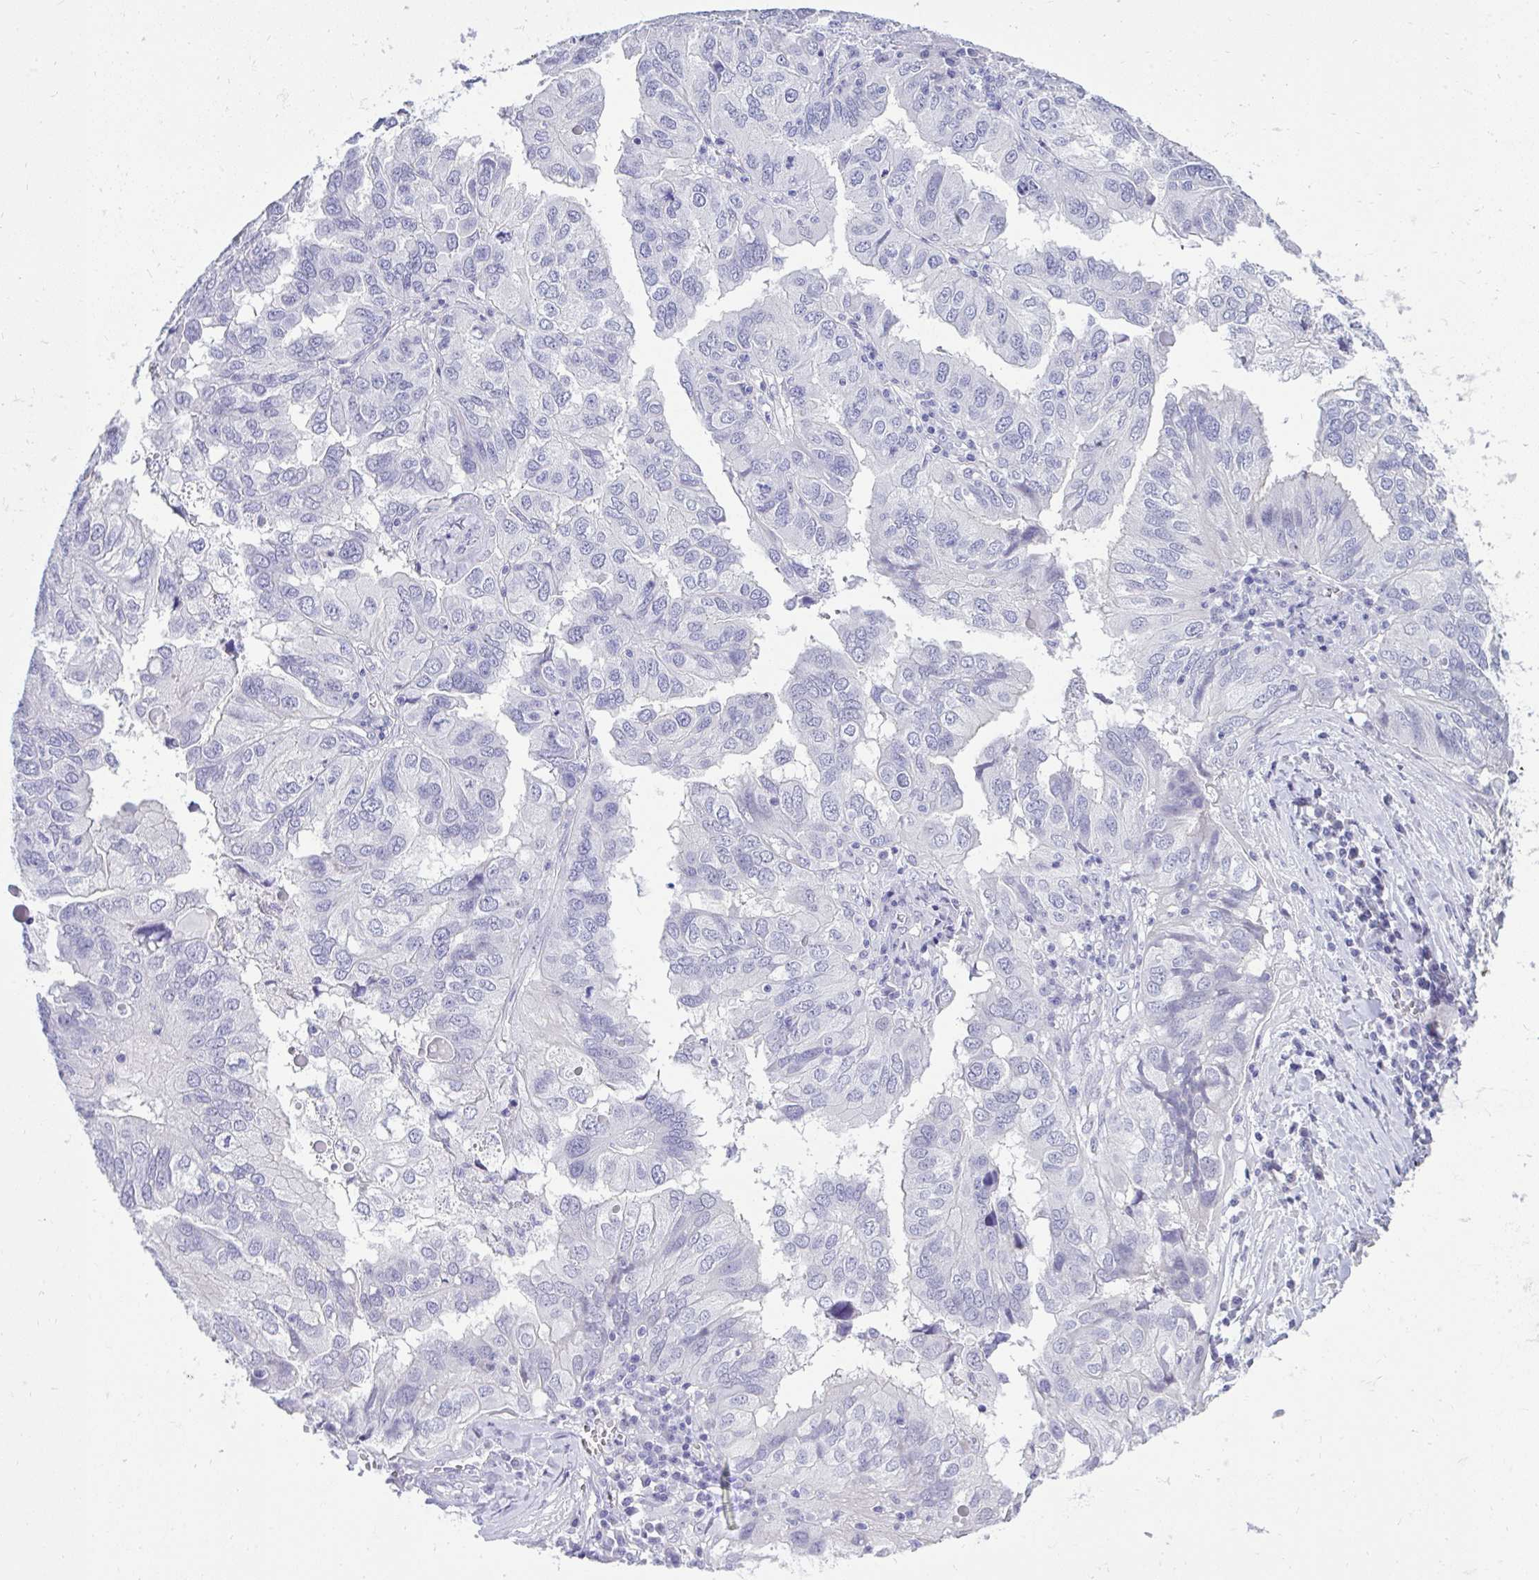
{"staining": {"intensity": "negative", "quantity": "none", "location": "none"}, "tissue": "ovarian cancer", "cell_type": "Tumor cells", "image_type": "cancer", "snomed": [{"axis": "morphology", "description": "Cystadenocarcinoma, serous, NOS"}, {"axis": "topography", "description": "Ovary"}], "caption": "A photomicrograph of human ovarian cancer is negative for staining in tumor cells.", "gene": "PRM2", "patient": {"sex": "female", "age": 79}}